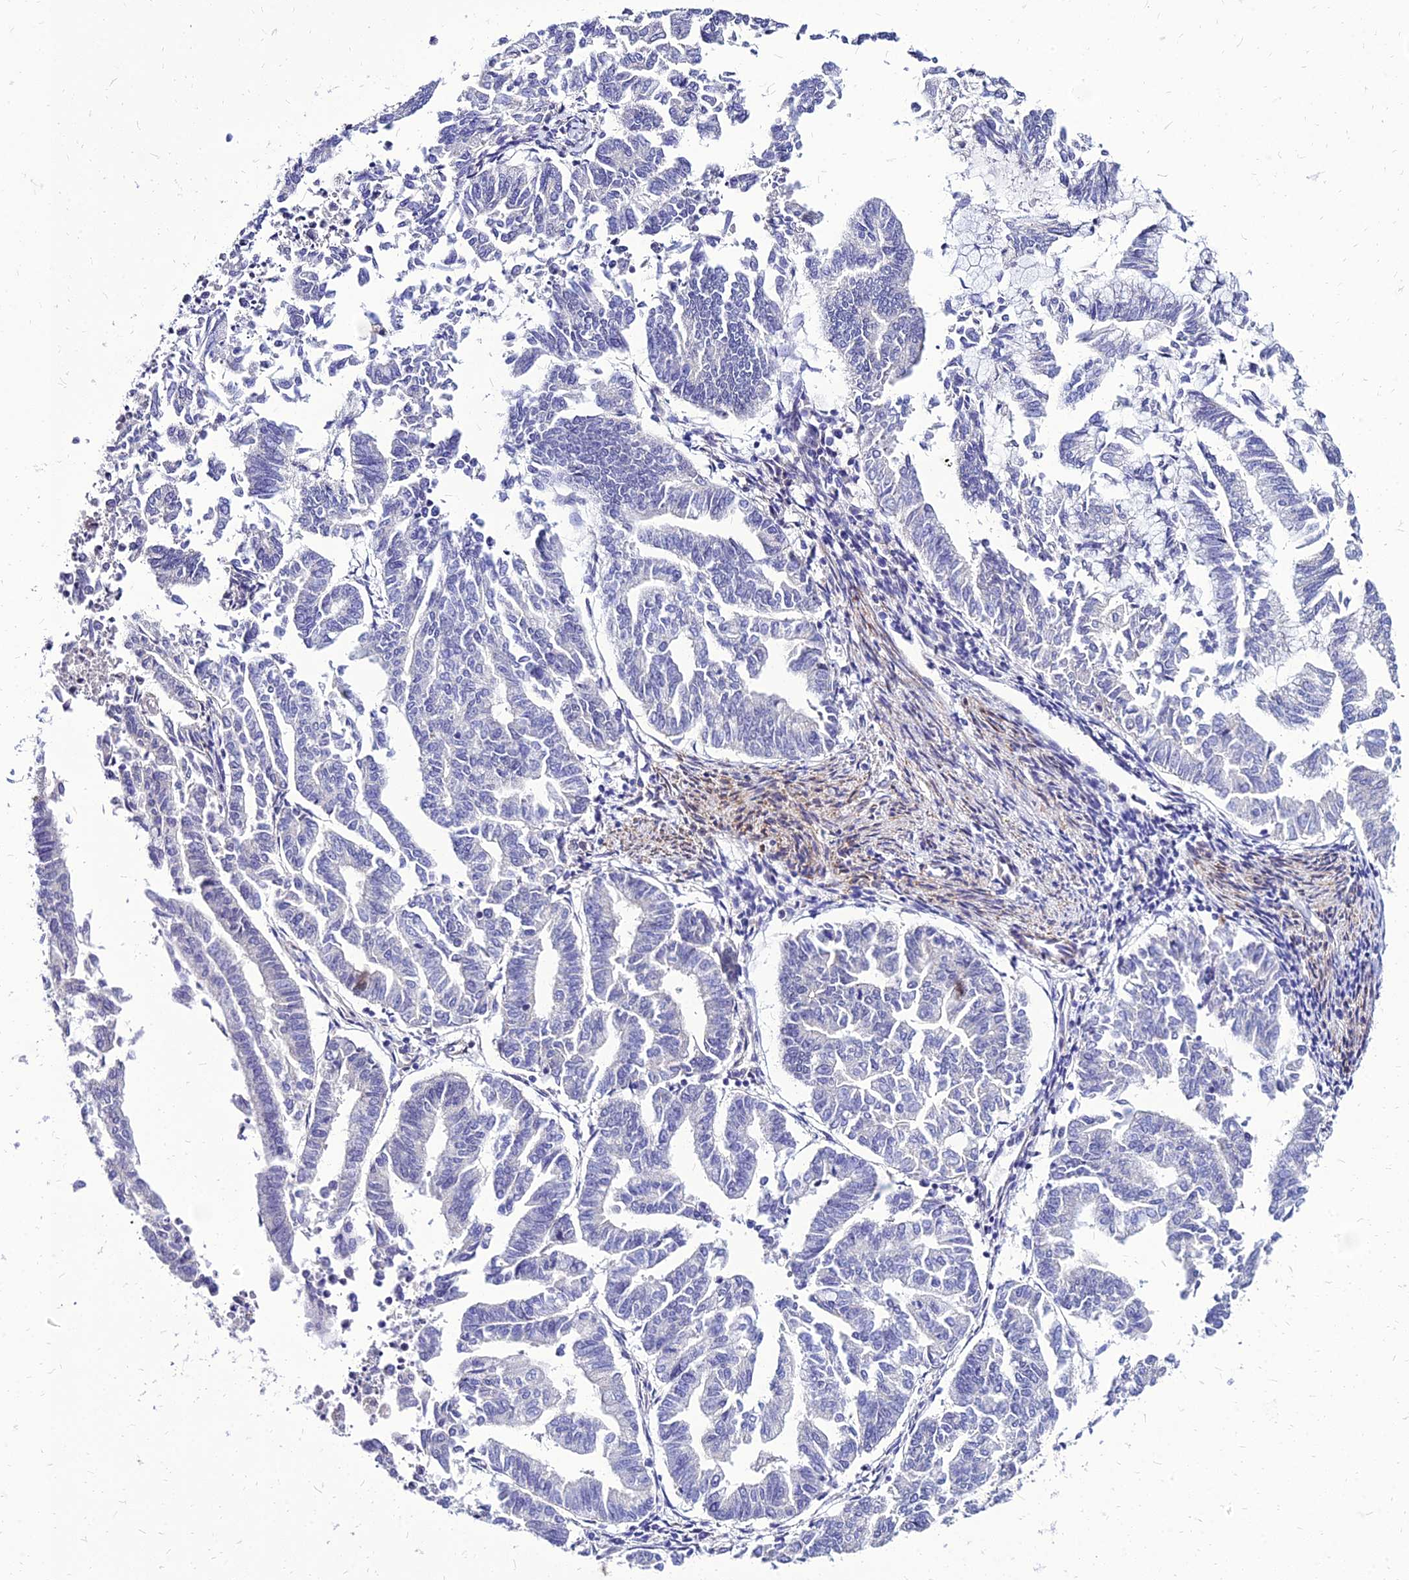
{"staining": {"intensity": "negative", "quantity": "none", "location": "none"}, "tissue": "endometrial cancer", "cell_type": "Tumor cells", "image_type": "cancer", "snomed": [{"axis": "morphology", "description": "Adenocarcinoma, NOS"}, {"axis": "topography", "description": "Endometrium"}], "caption": "Adenocarcinoma (endometrial) was stained to show a protein in brown. There is no significant expression in tumor cells. Brightfield microscopy of immunohistochemistry stained with DAB (brown) and hematoxylin (blue), captured at high magnification.", "gene": "YEATS2", "patient": {"sex": "female", "age": 79}}